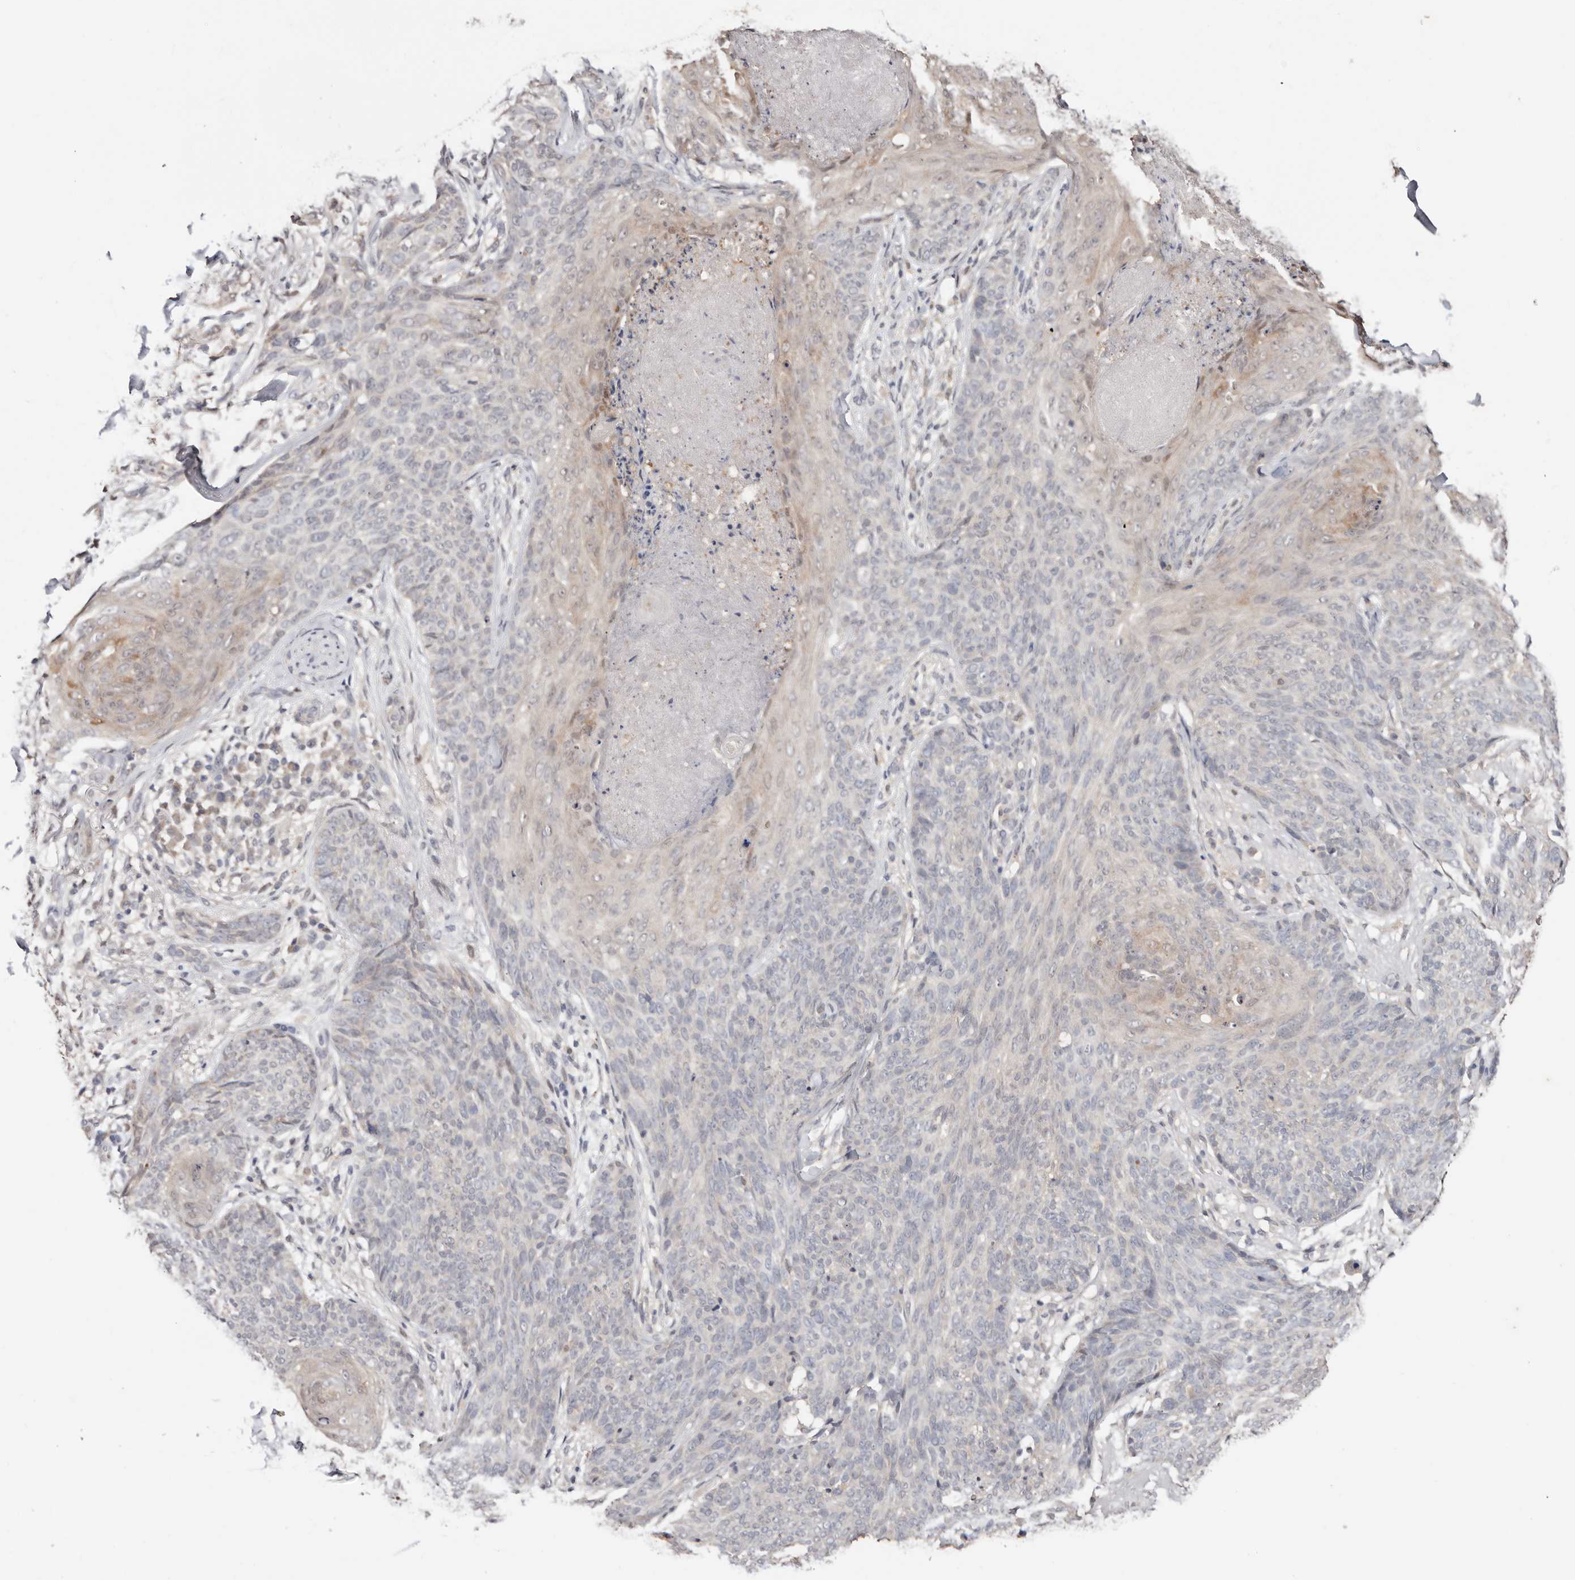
{"staining": {"intensity": "negative", "quantity": "none", "location": "none"}, "tissue": "skin cancer", "cell_type": "Tumor cells", "image_type": "cancer", "snomed": [{"axis": "morphology", "description": "Basal cell carcinoma"}, {"axis": "topography", "description": "Skin"}], "caption": "Immunohistochemistry histopathology image of human basal cell carcinoma (skin) stained for a protein (brown), which displays no positivity in tumor cells.", "gene": "TYW3", "patient": {"sex": "male", "age": 85}}